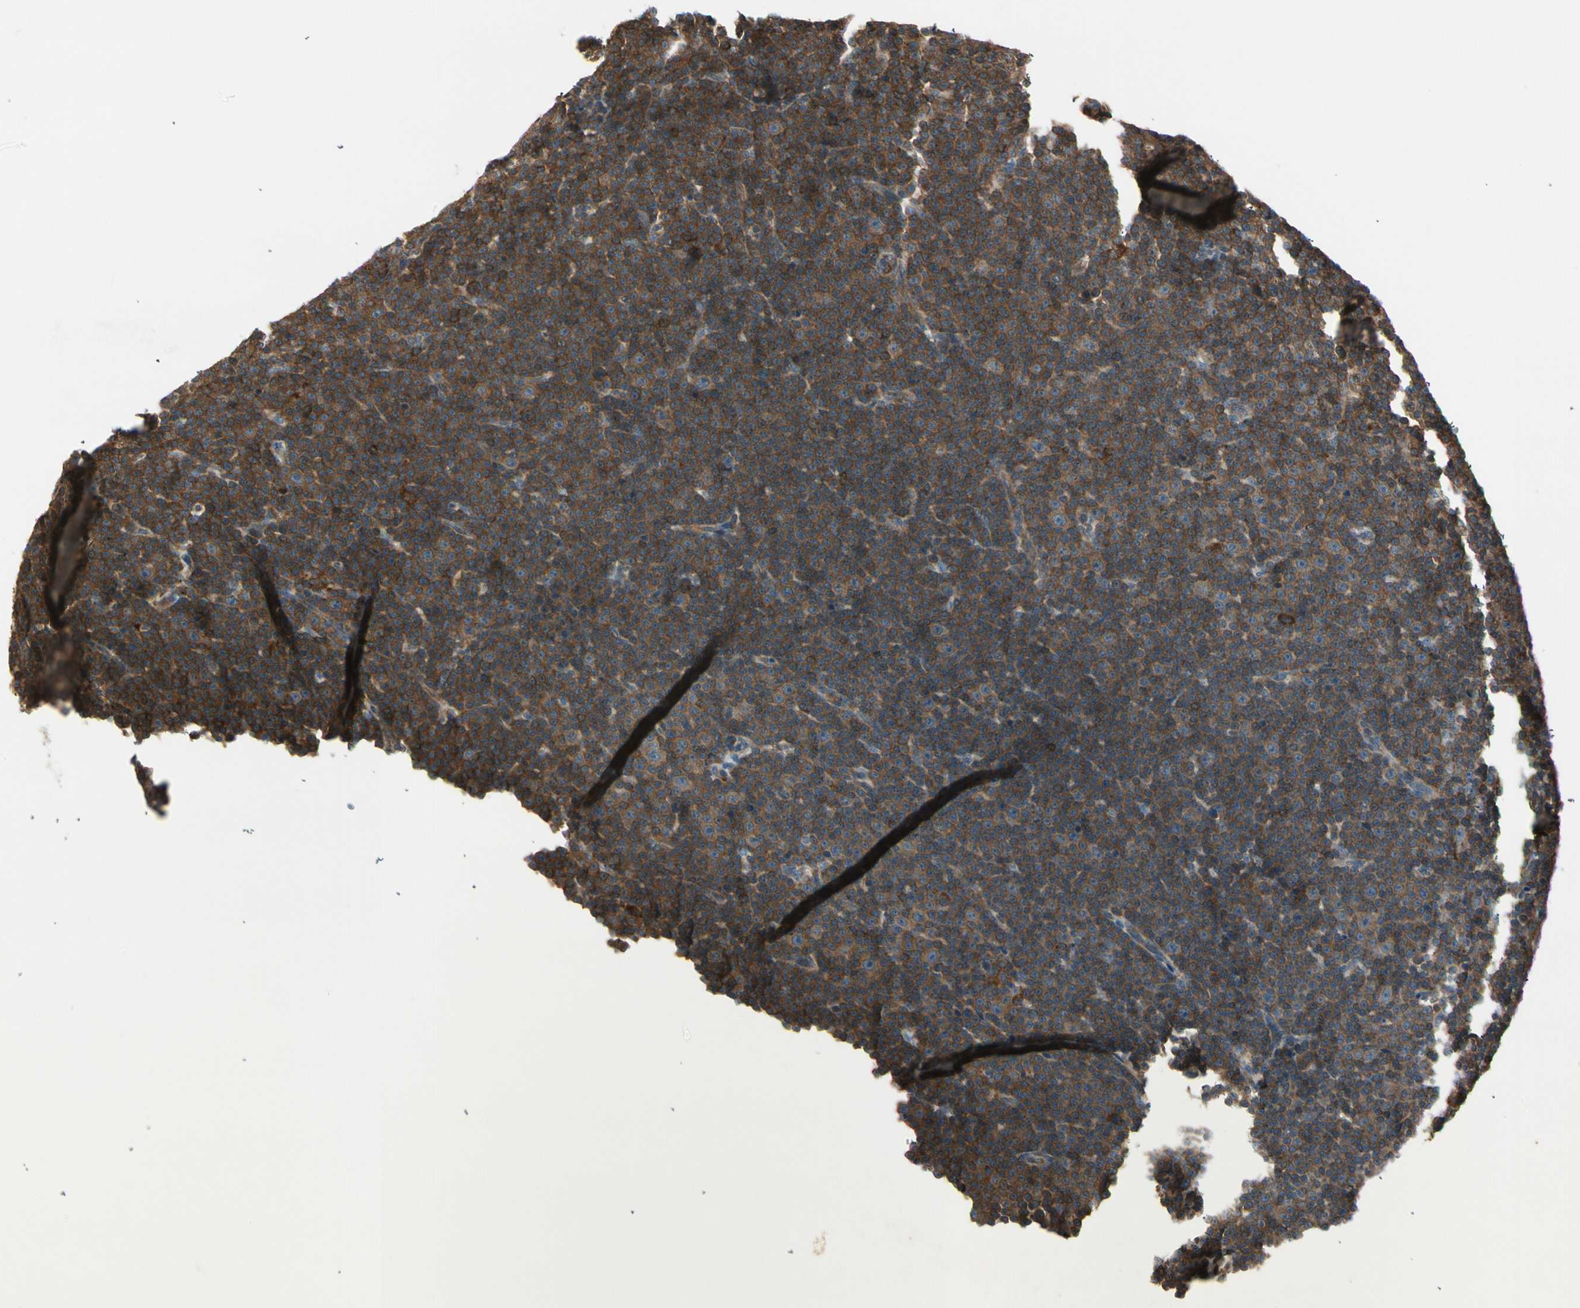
{"staining": {"intensity": "strong", "quantity": ">75%", "location": "cytoplasmic/membranous"}, "tissue": "lymphoma", "cell_type": "Tumor cells", "image_type": "cancer", "snomed": [{"axis": "morphology", "description": "Malignant lymphoma, non-Hodgkin's type, Low grade"}, {"axis": "topography", "description": "Lymph node"}], "caption": "This is an image of immunohistochemistry staining of low-grade malignant lymphoma, non-Hodgkin's type, which shows strong positivity in the cytoplasmic/membranous of tumor cells.", "gene": "OXSR1", "patient": {"sex": "female", "age": 67}}